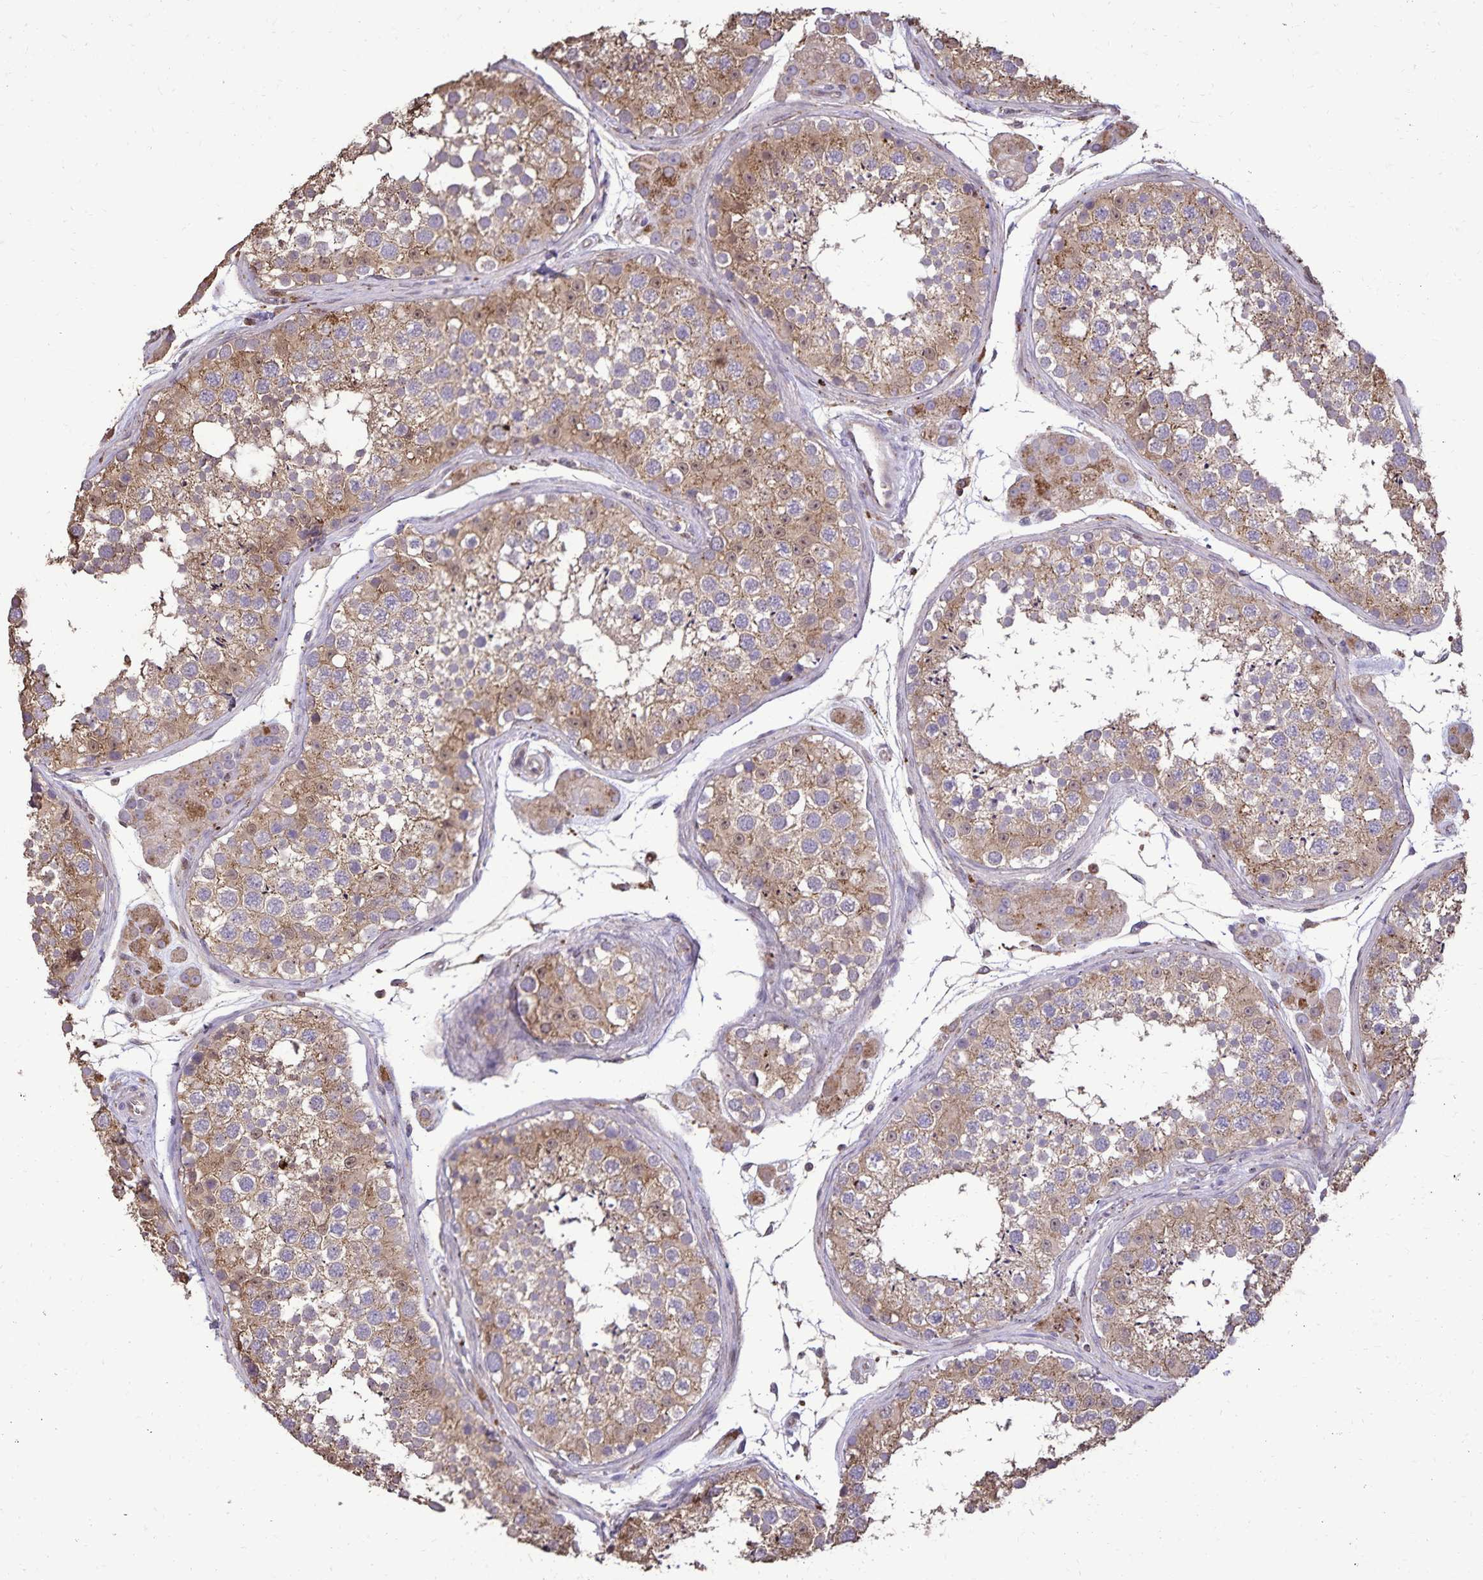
{"staining": {"intensity": "moderate", "quantity": ">75%", "location": "cytoplasmic/membranous"}, "tissue": "testis", "cell_type": "Cells in seminiferous ducts", "image_type": "normal", "snomed": [{"axis": "morphology", "description": "Normal tissue, NOS"}, {"axis": "topography", "description": "Testis"}], "caption": "High-power microscopy captured an immunohistochemistry histopathology image of unremarkable testis, revealing moderate cytoplasmic/membranous positivity in about >75% of cells in seminiferous ducts.", "gene": "CHMP1B", "patient": {"sex": "male", "age": 41}}